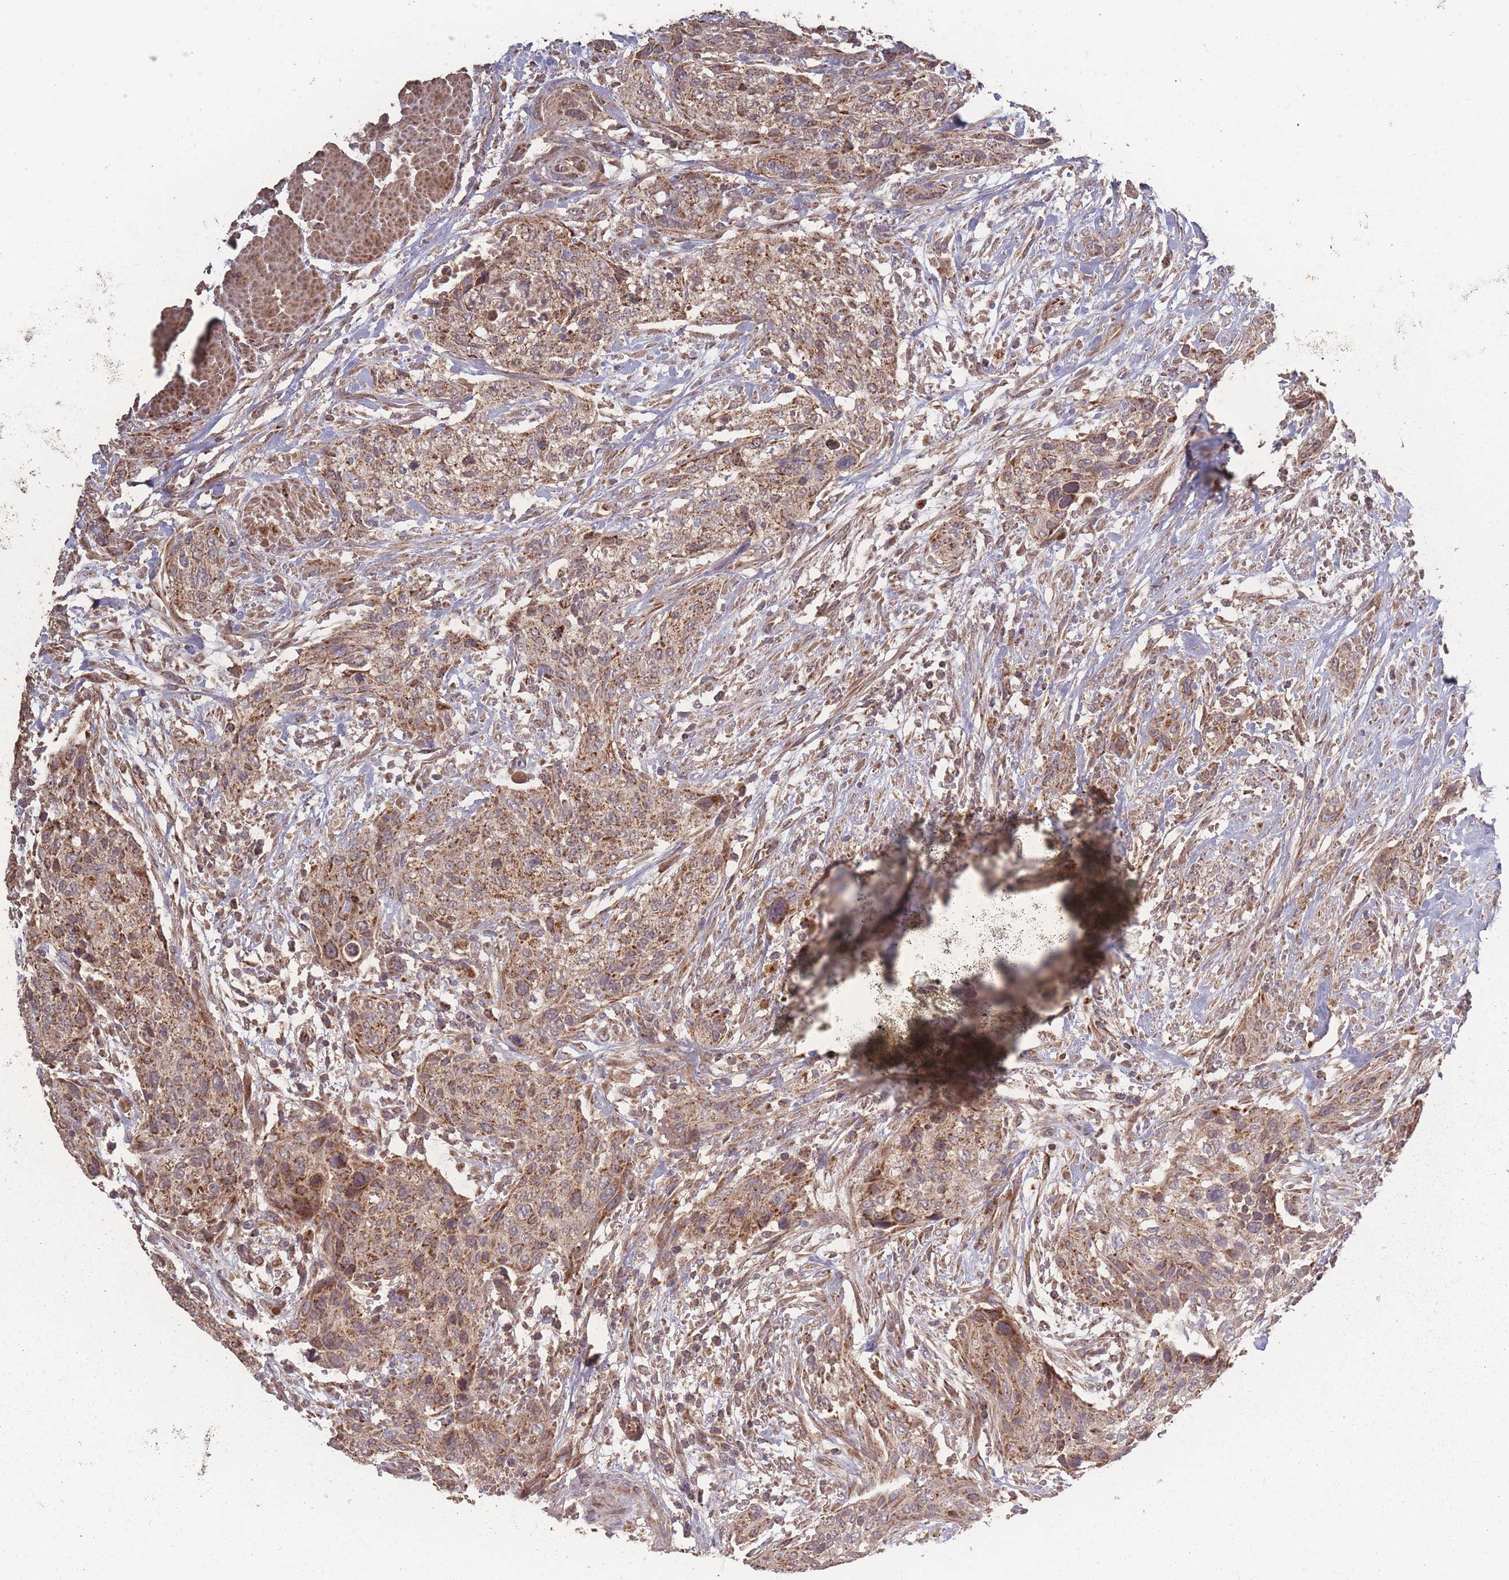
{"staining": {"intensity": "moderate", "quantity": ">75%", "location": "cytoplasmic/membranous"}, "tissue": "urothelial cancer", "cell_type": "Tumor cells", "image_type": "cancer", "snomed": [{"axis": "morphology", "description": "Urothelial carcinoma, High grade"}, {"axis": "topography", "description": "Urinary bladder"}], "caption": "Protein expression analysis of human high-grade urothelial carcinoma reveals moderate cytoplasmic/membranous positivity in about >75% of tumor cells. (Brightfield microscopy of DAB IHC at high magnification).", "gene": "LYRM7", "patient": {"sex": "male", "age": 35}}